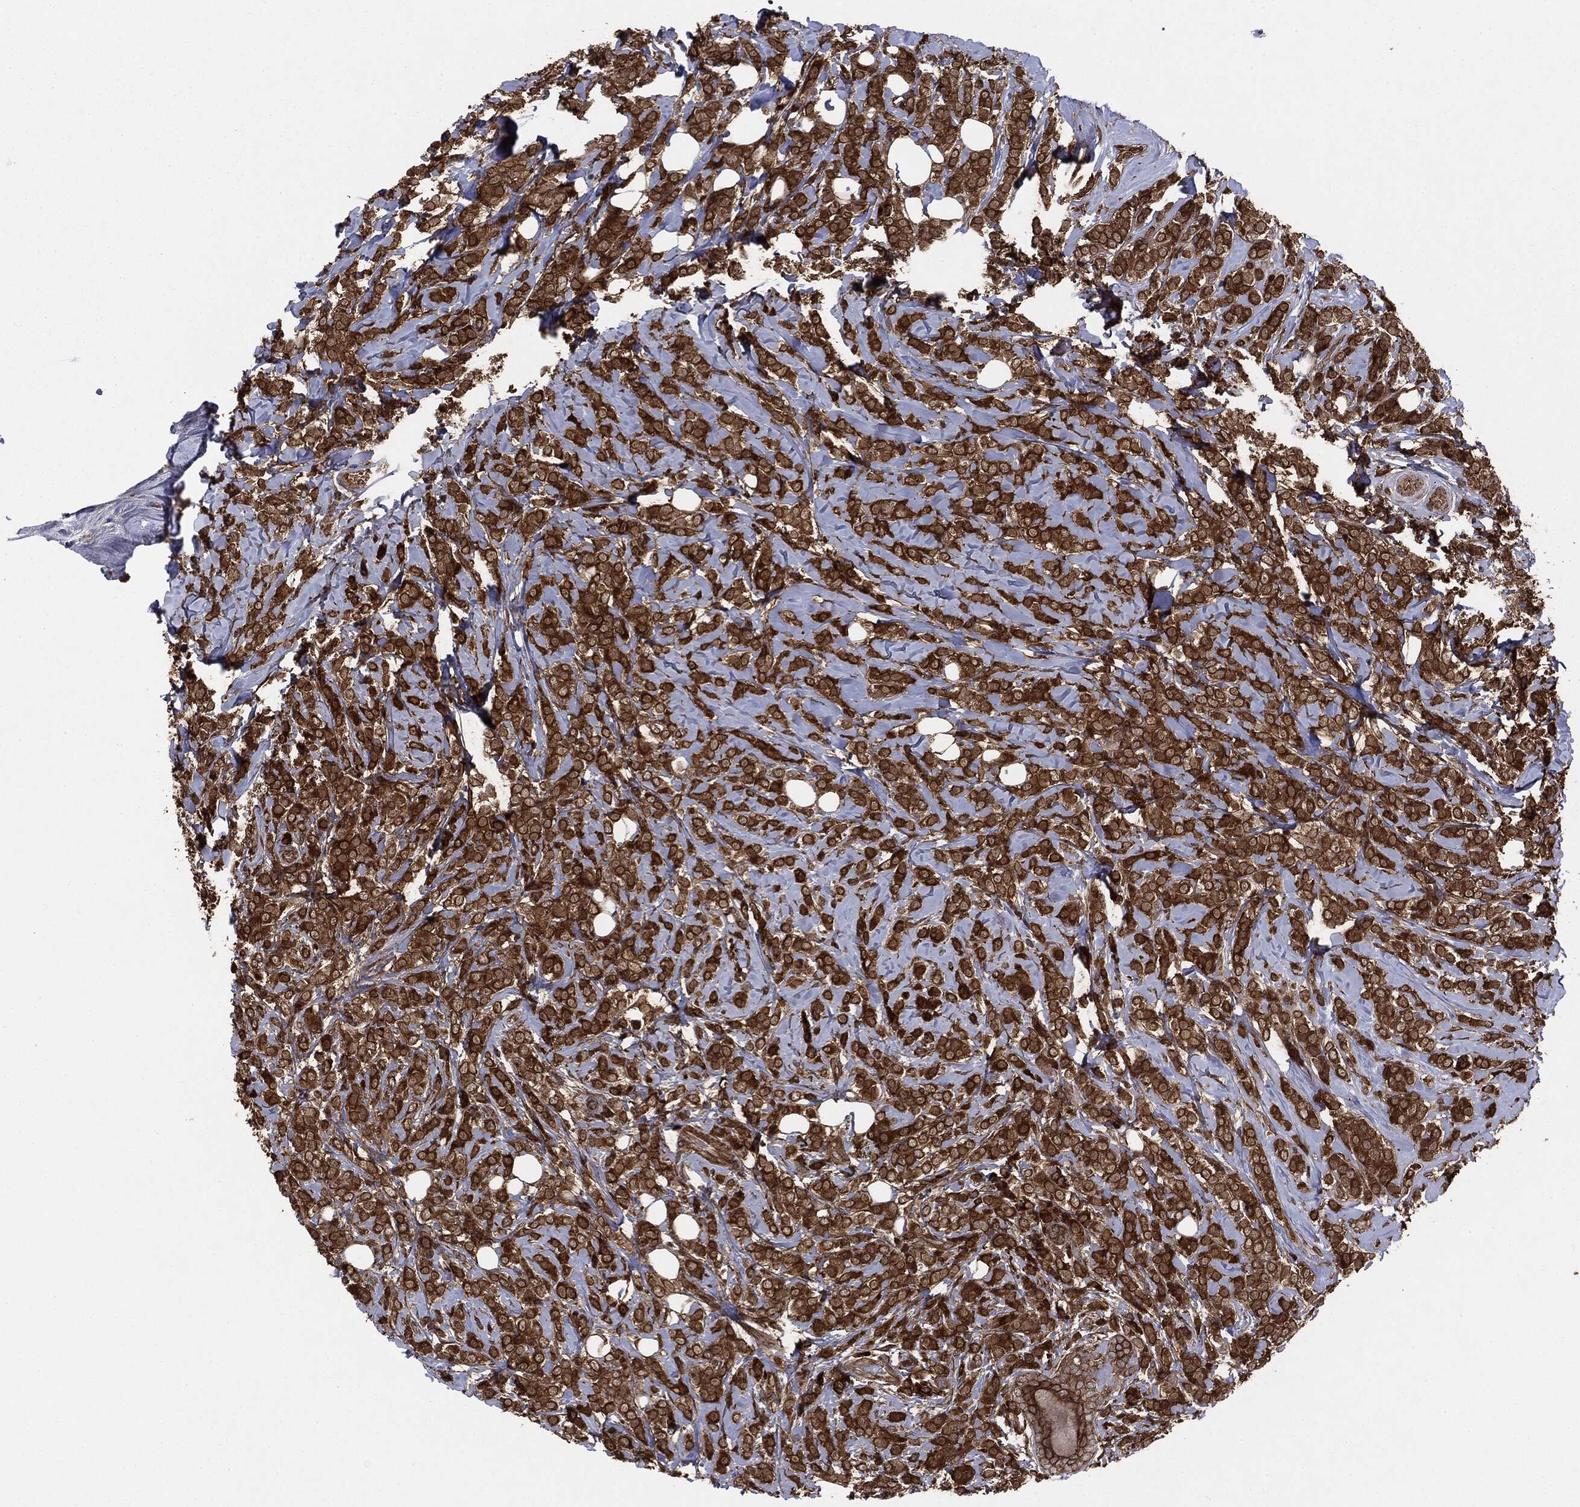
{"staining": {"intensity": "strong", "quantity": ">75%", "location": "cytoplasmic/membranous"}, "tissue": "breast cancer", "cell_type": "Tumor cells", "image_type": "cancer", "snomed": [{"axis": "morphology", "description": "Lobular carcinoma"}, {"axis": "topography", "description": "Breast"}], "caption": "This is a histology image of immunohistochemistry (IHC) staining of breast cancer, which shows strong positivity in the cytoplasmic/membranous of tumor cells.", "gene": "NME1", "patient": {"sex": "female", "age": 49}}